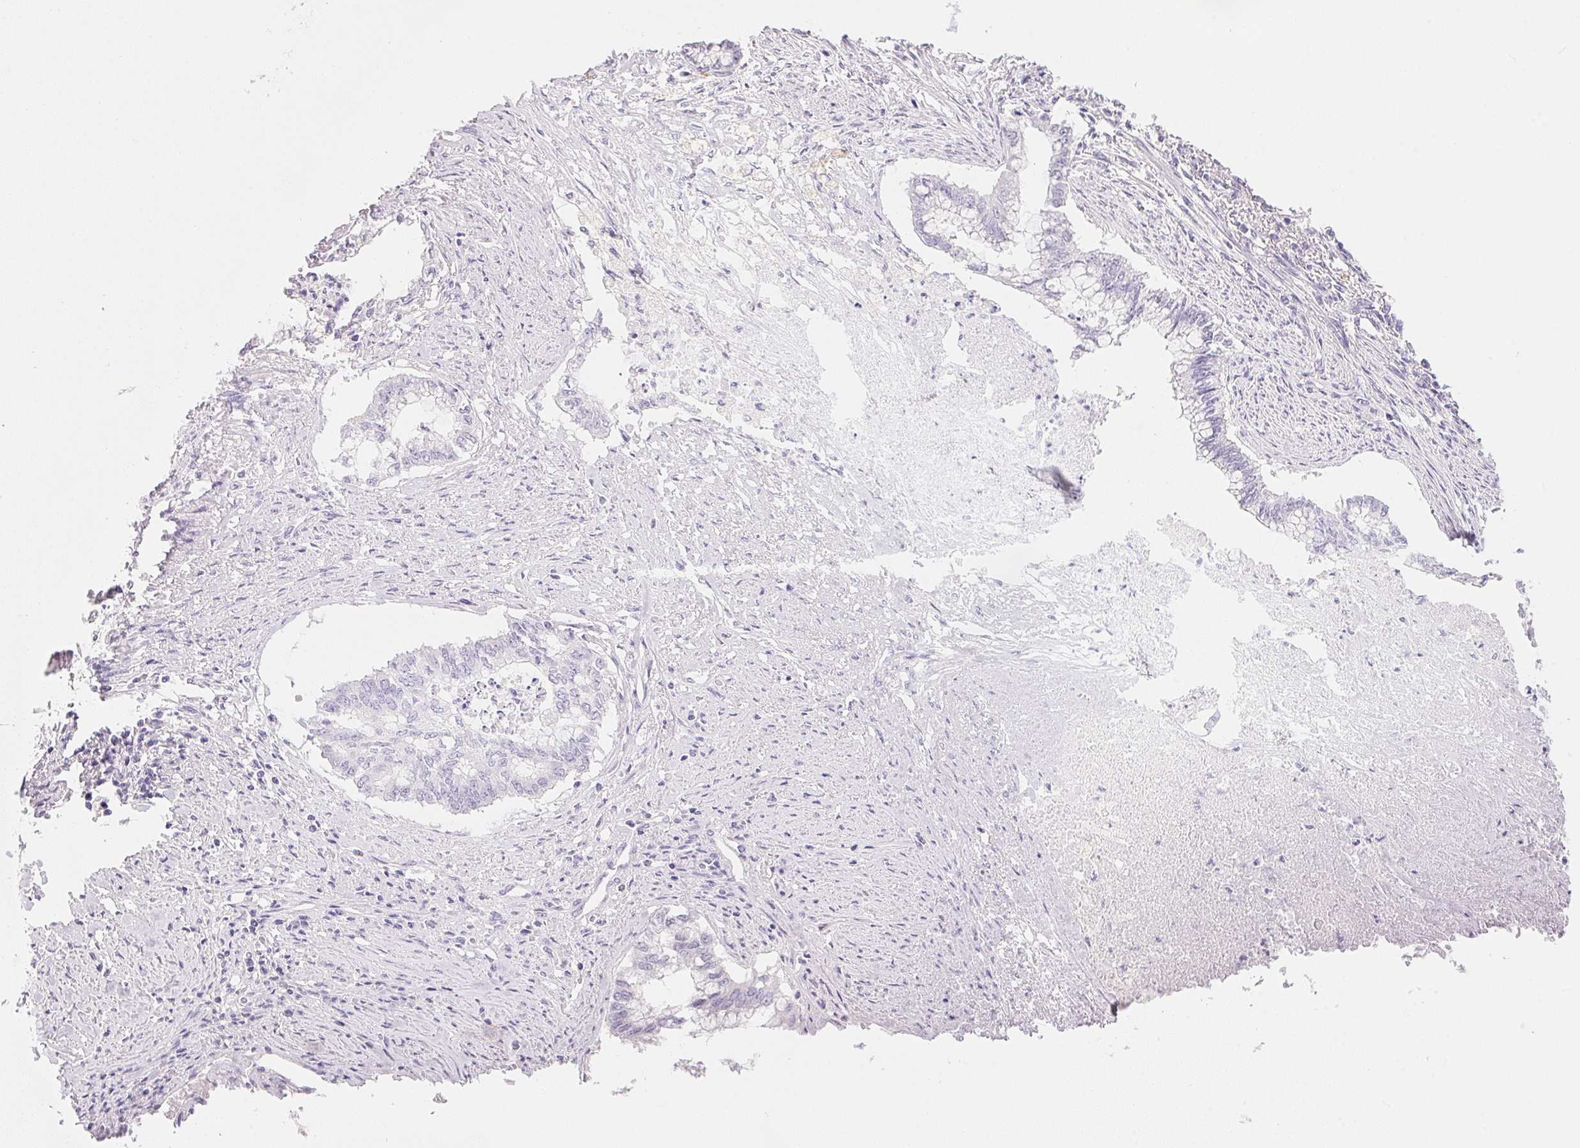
{"staining": {"intensity": "negative", "quantity": "none", "location": "none"}, "tissue": "endometrial cancer", "cell_type": "Tumor cells", "image_type": "cancer", "snomed": [{"axis": "morphology", "description": "Adenocarcinoma, NOS"}, {"axis": "topography", "description": "Endometrium"}], "caption": "This micrograph is of adenocarcinoma (endometrial) stained with IHC to label a protein in brown with the nuclei are counter-stained blue. There is no expression in tumor cells.", "gene": "ACP3", "patient": {"sex": "female", "age": 79}}